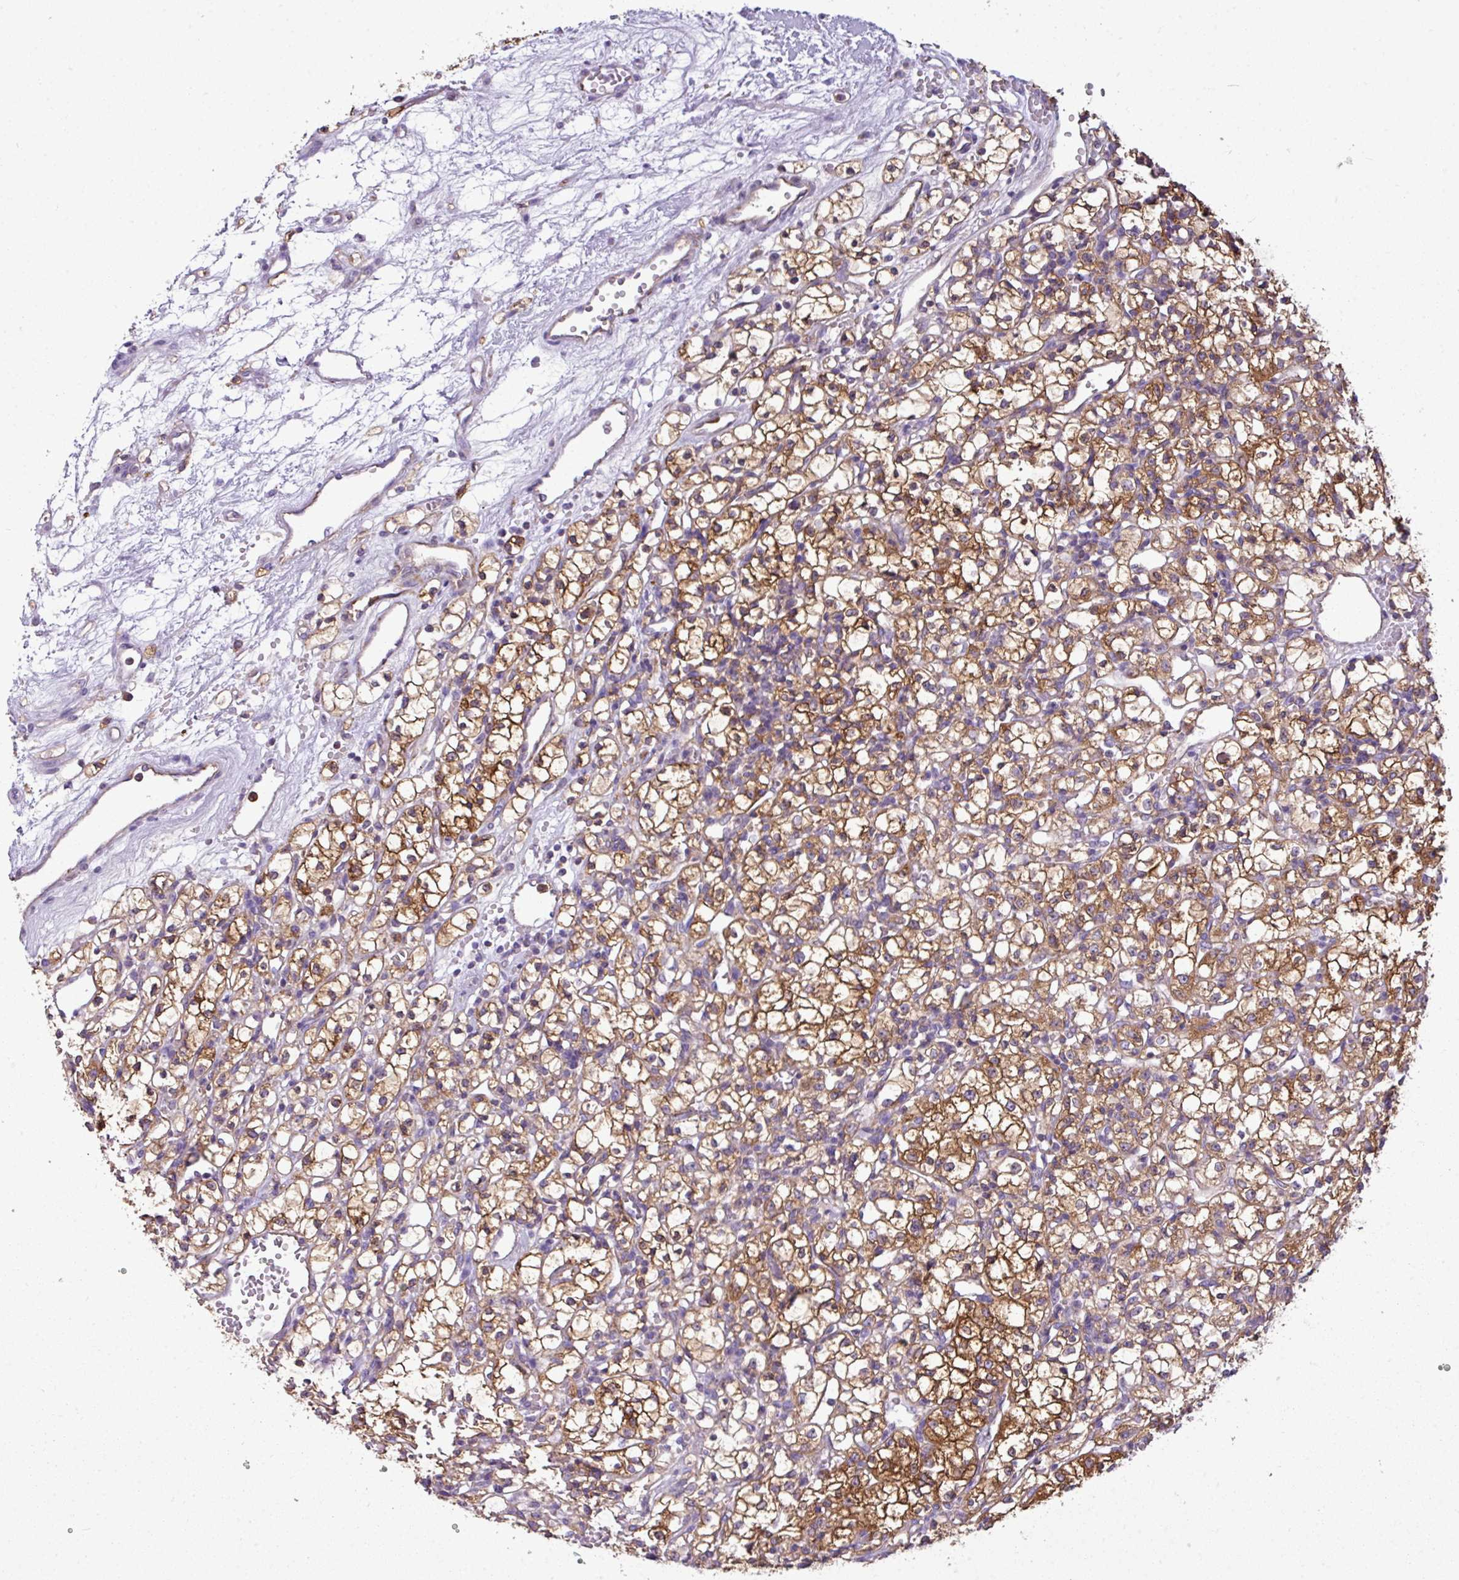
{"staining": {"intensity": "moderate", "quantity": "25%-75%", "location": "cytoplasmic/membranous"}, "tissue": "renal cancer", "cell_type": "Tumor cells", "image_type": "cancer", "snomed": [{"axis": "morphology", "description": "Adenocarcinoma, NOS"}, {"axis": "topography", "description": "Kidney"}], "caption": "Immunohistochemistry (IHC) staining of renal cancer, which reveals medium levels of moderate cytoplasmic/membranous positivity in about 25%-75% of tumor cells indicating moderate cytoplasmic/membranous protein positivity. The staining was performed using DAB (3,3'-diaminobenzidine) (brown) for protein detection and nuclei were counterstained in hematoxylin (blue).", "gene": "XNDC1N", "patient": {"sex": "female", "age": 59}}